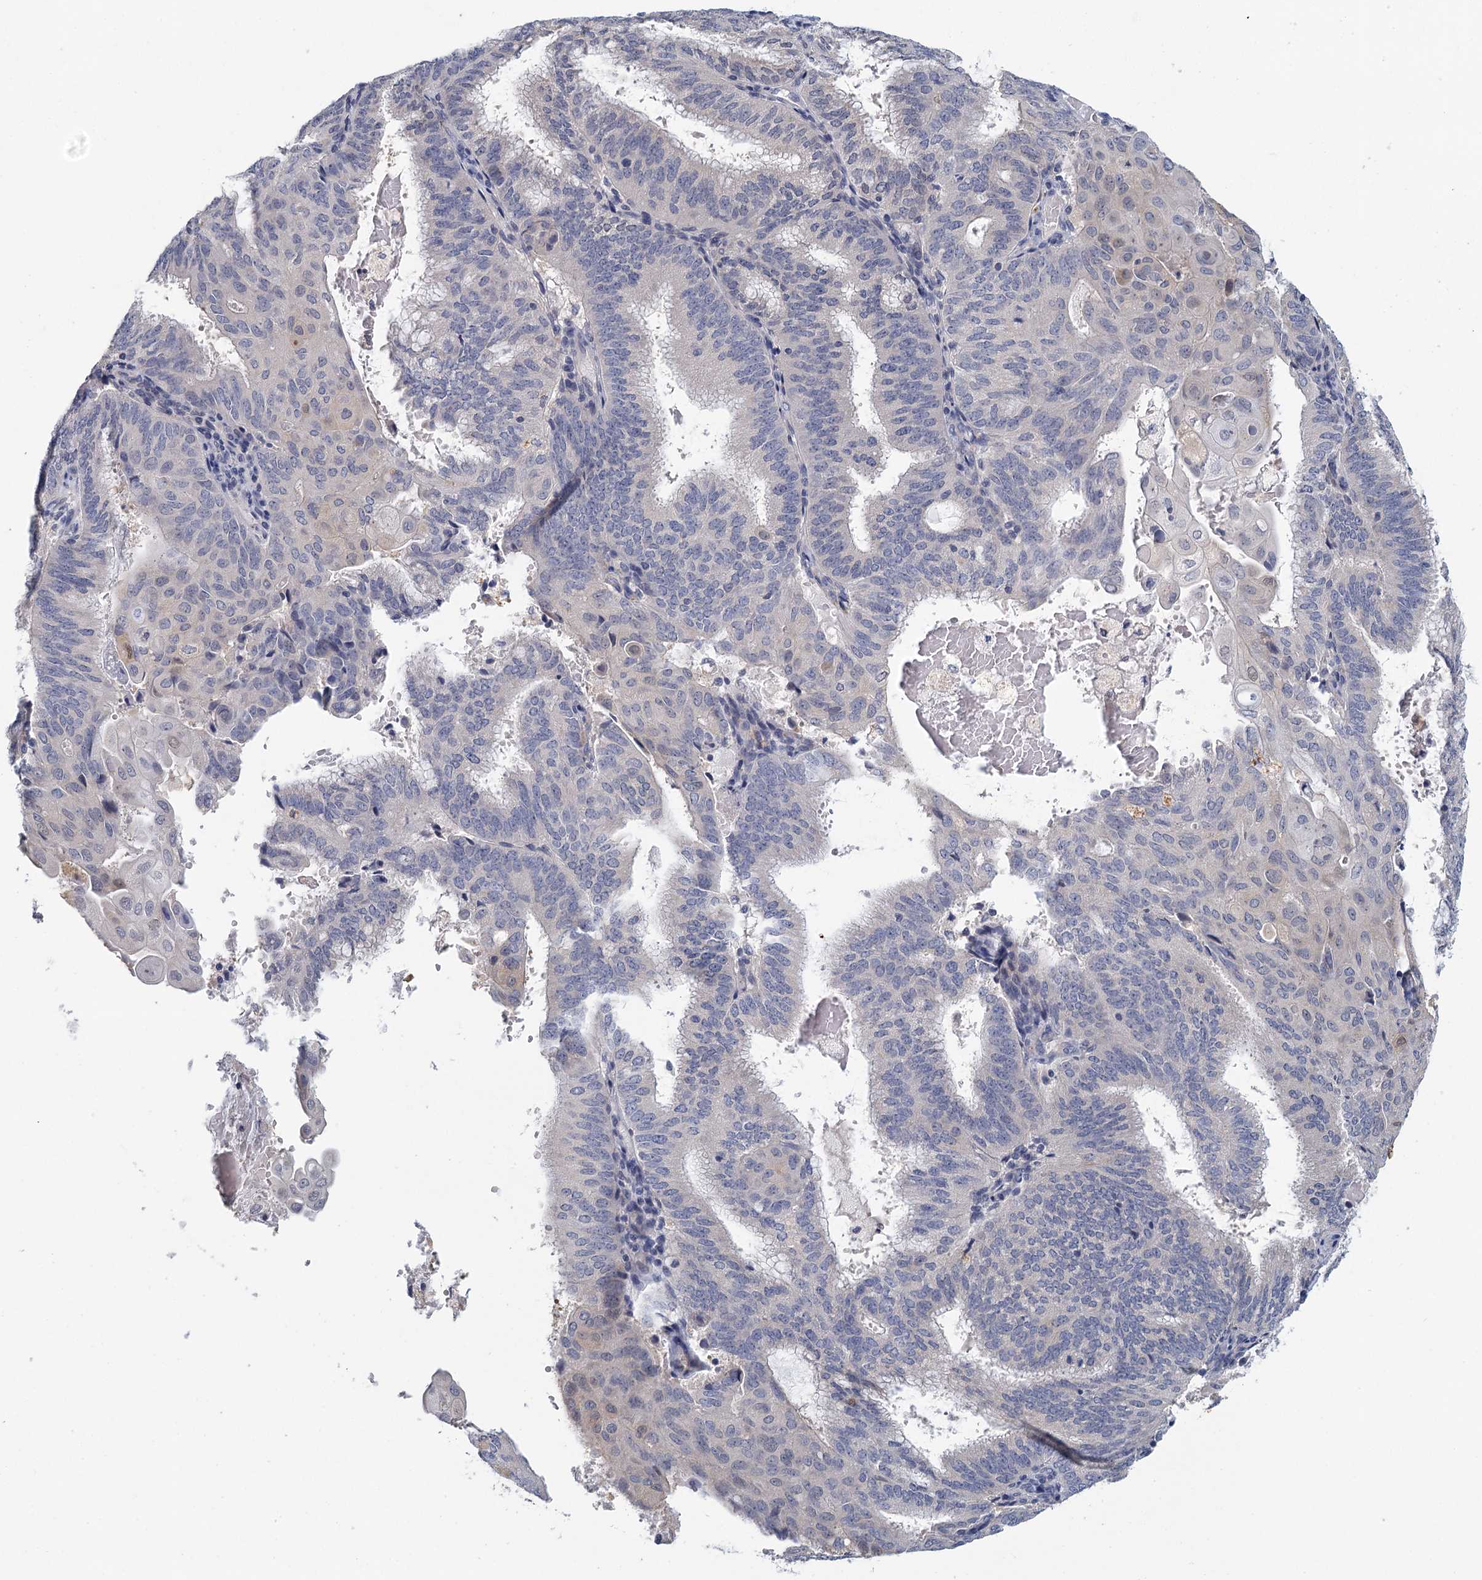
{"staining": {"intensity": "negative", "quantity": "none", "location": "none"}, "tissue": "endometrial cancer", "cell_type": "Tumor cells", "image_type": "cancer", "snomed": [{"axis": "morphology", "description": "Adenocarcinoma, NOS"}, {"axis": "topography", "description": "Endometrium"}], "caption": "Tumor cells show no significant protein positivity in endometrial cancer.", "gene": "MYO7B", "patient": {"sex": "female", "age": 49}}